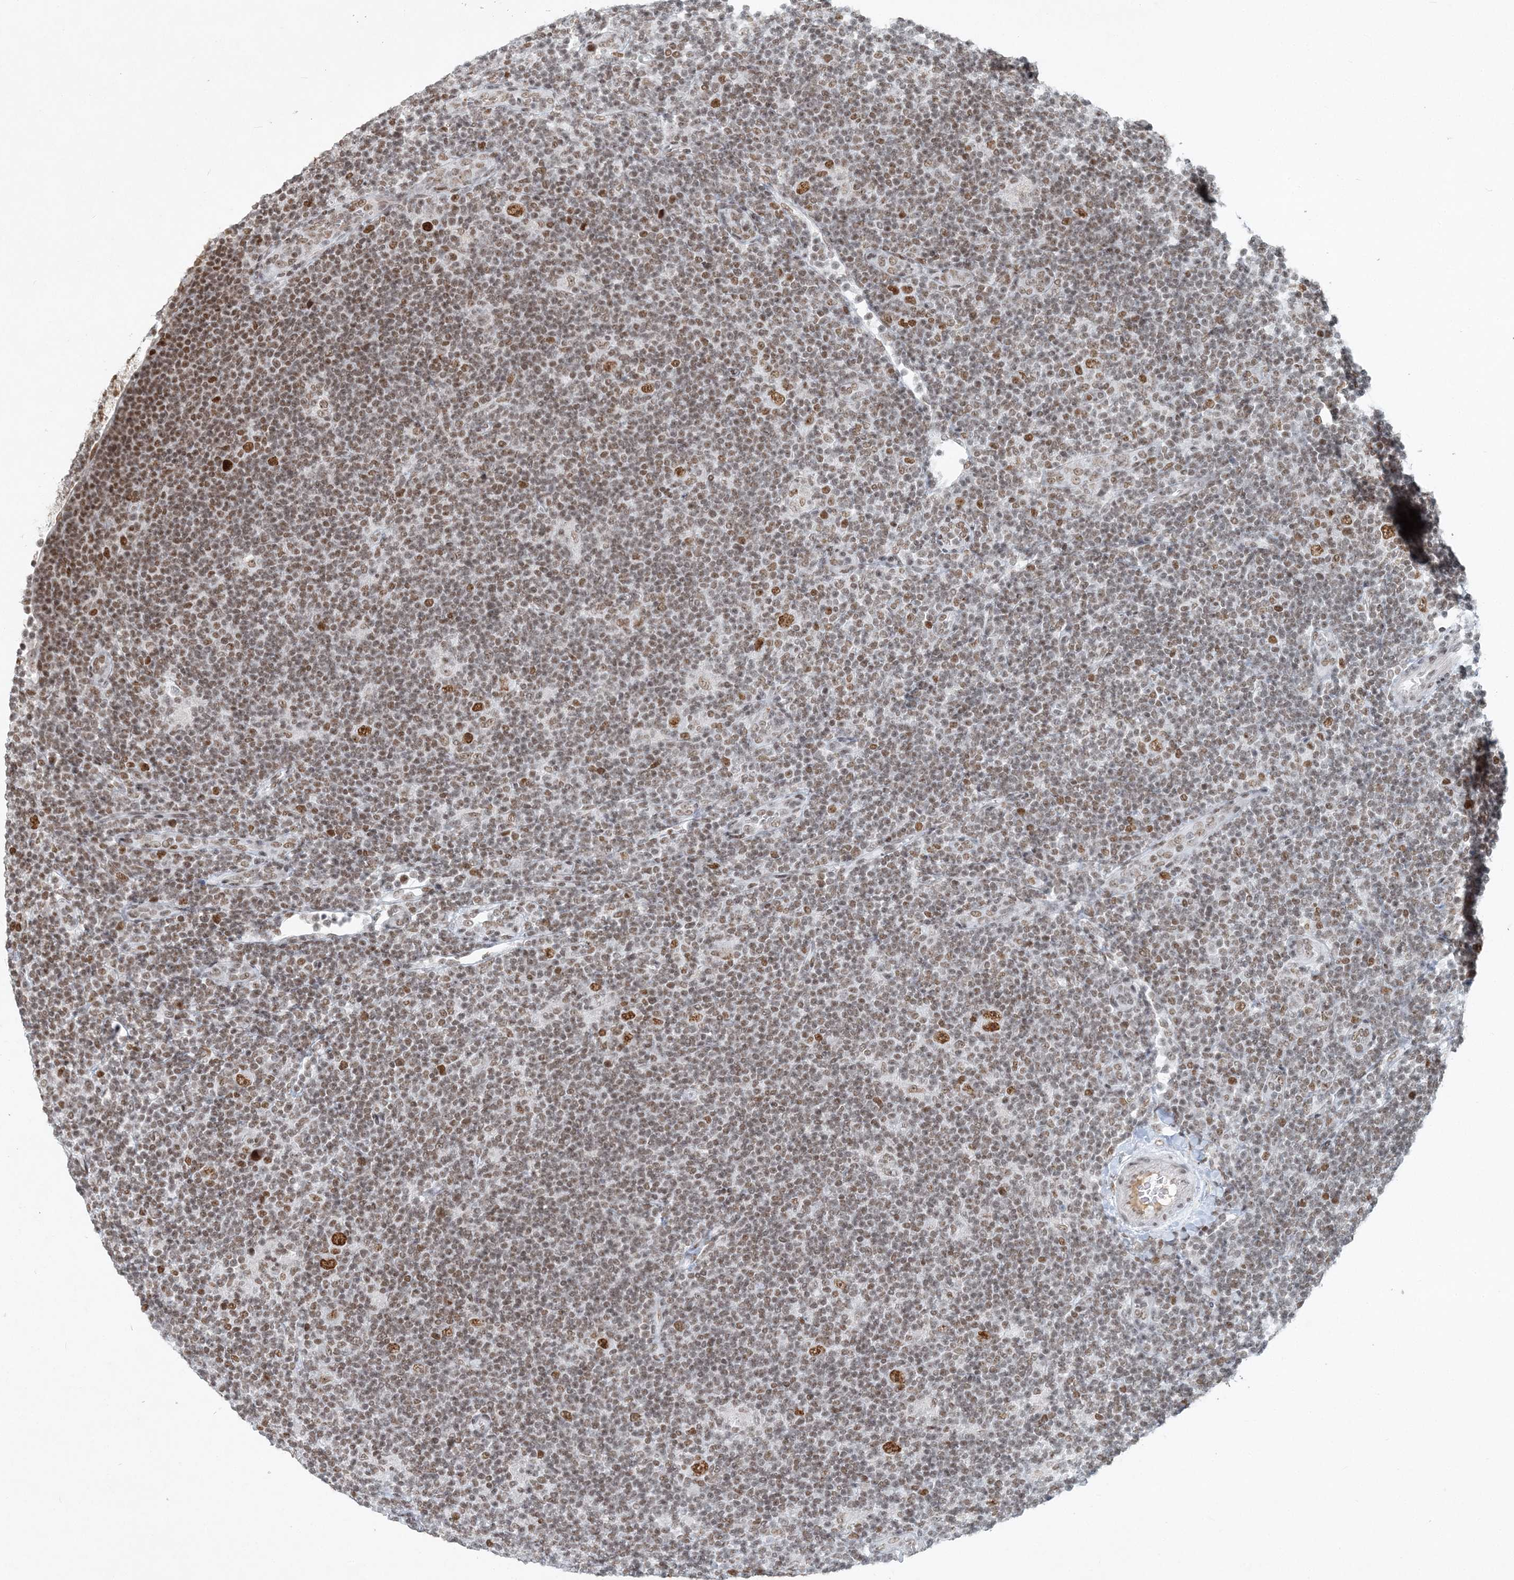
{"staining": {"intensity": "strong", "quantity": ">75%", "location": "nuclear"}, "tissue": "lymphoma", "cell_type": "Tumor cells", "image_type": "cancer", "snomed": [{"axis": "morphology", "description": "Hodgkin's disease, NOS"}, {"axis": "topography", "description": "Lymph node"}], "caption": "The micrograph displays a brown stain indicating the presence of a protein in the nuclear of tumor cells in lymphoma. The staining was performed using DAB to visualize the protein expression in brown, while the nuclei were stained in blue with hematoxylin (Magnification: 20x).", "gene": "BAZ1B", "patient": {"sex": "female", "age": 57}}